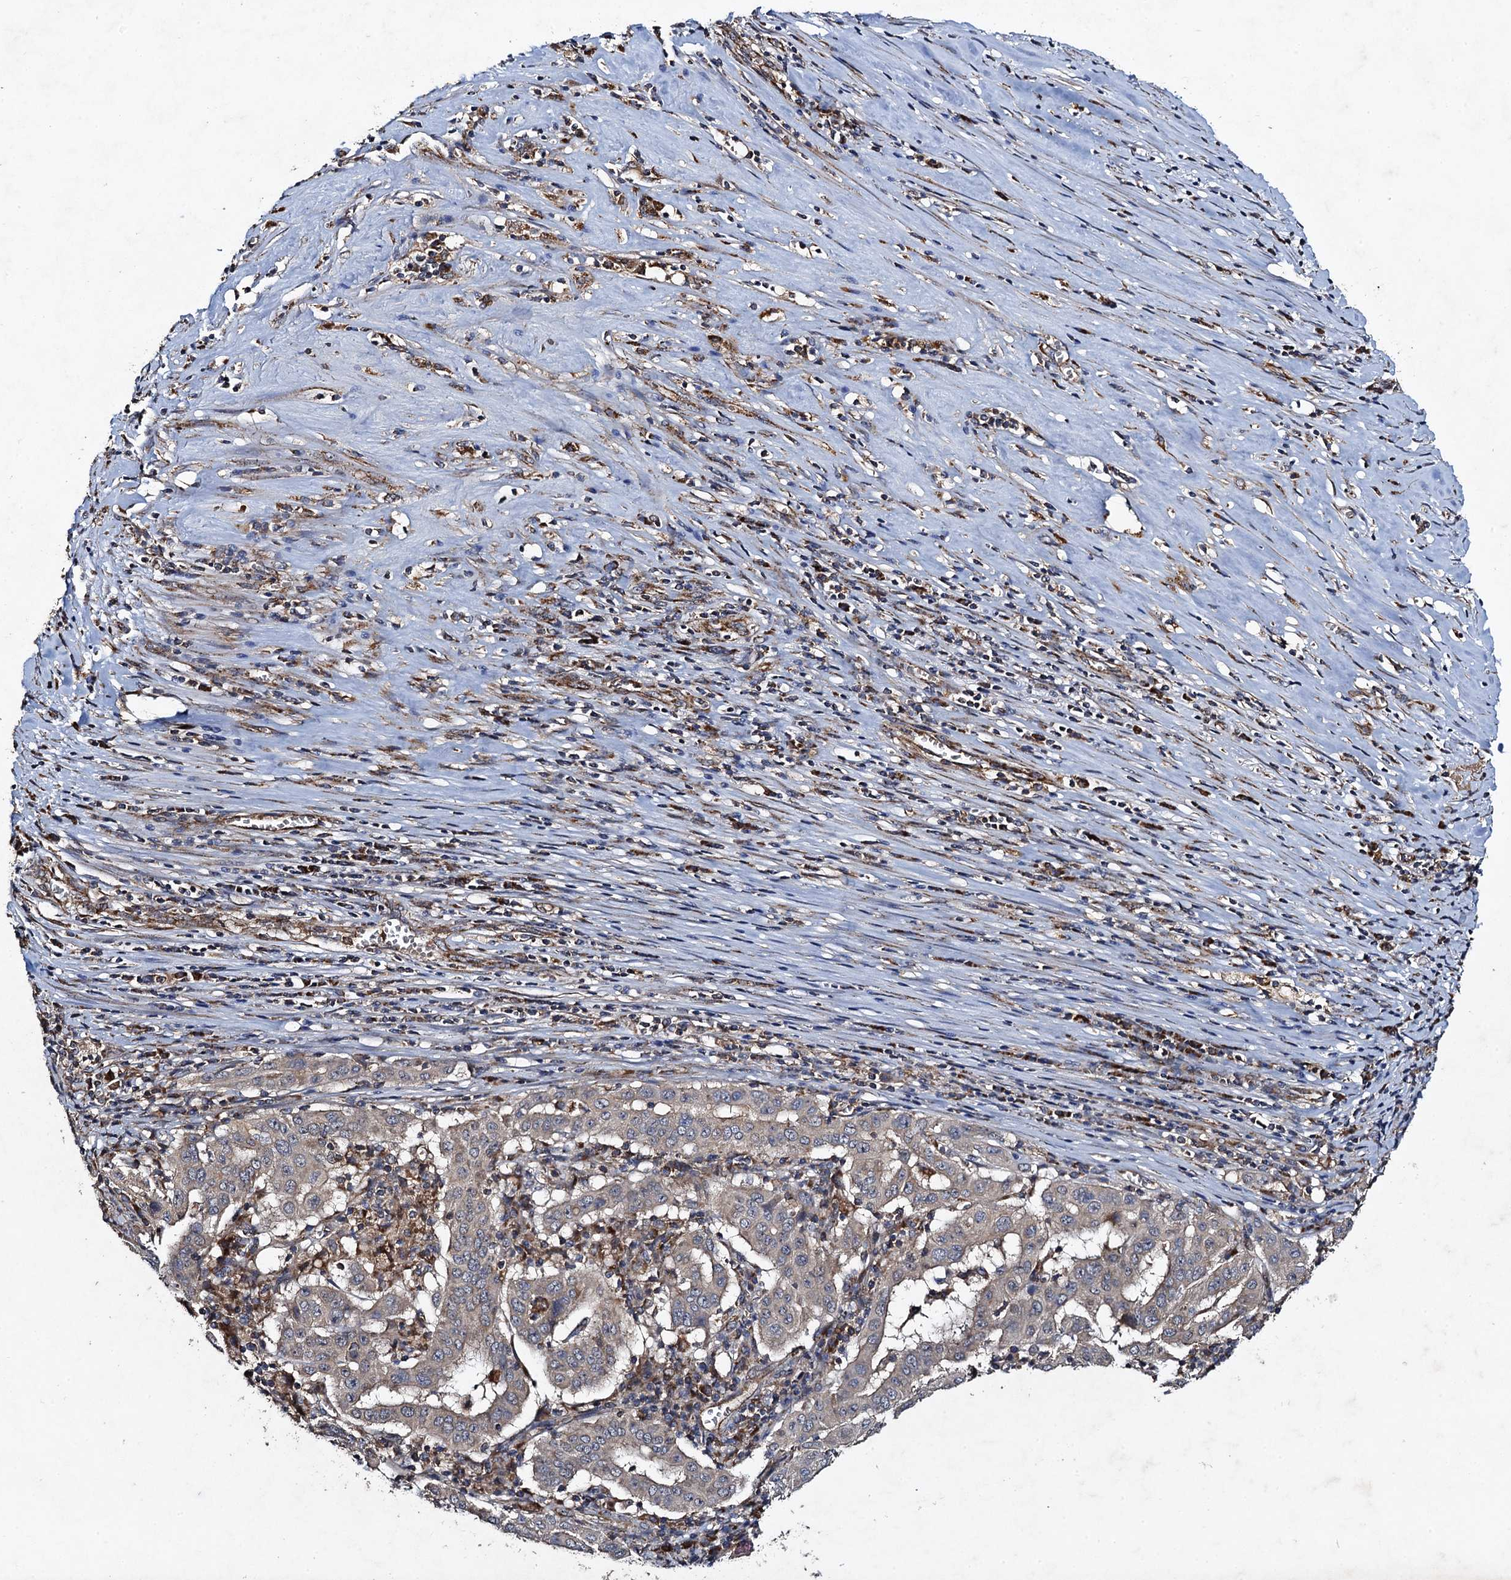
{"staining": {"intensity": "negative", "quantity": "none", "location": "none"}, "tissue": "pancreatic cancer", "cell_type": "Tumor cells", "image_type": "cancer", "snomed": [{"axis": "morphology", "description": "Adenocarcinoma, NOS"}, {"axis": "topography", "description": "Pancreas"}], "caption": "This is an immunohistochemistry image of human pancreatic cancer. There is no positivity in tumor cells.", "gene": "NDUFA13", "patient": {"sex": "male", "age": 63}}